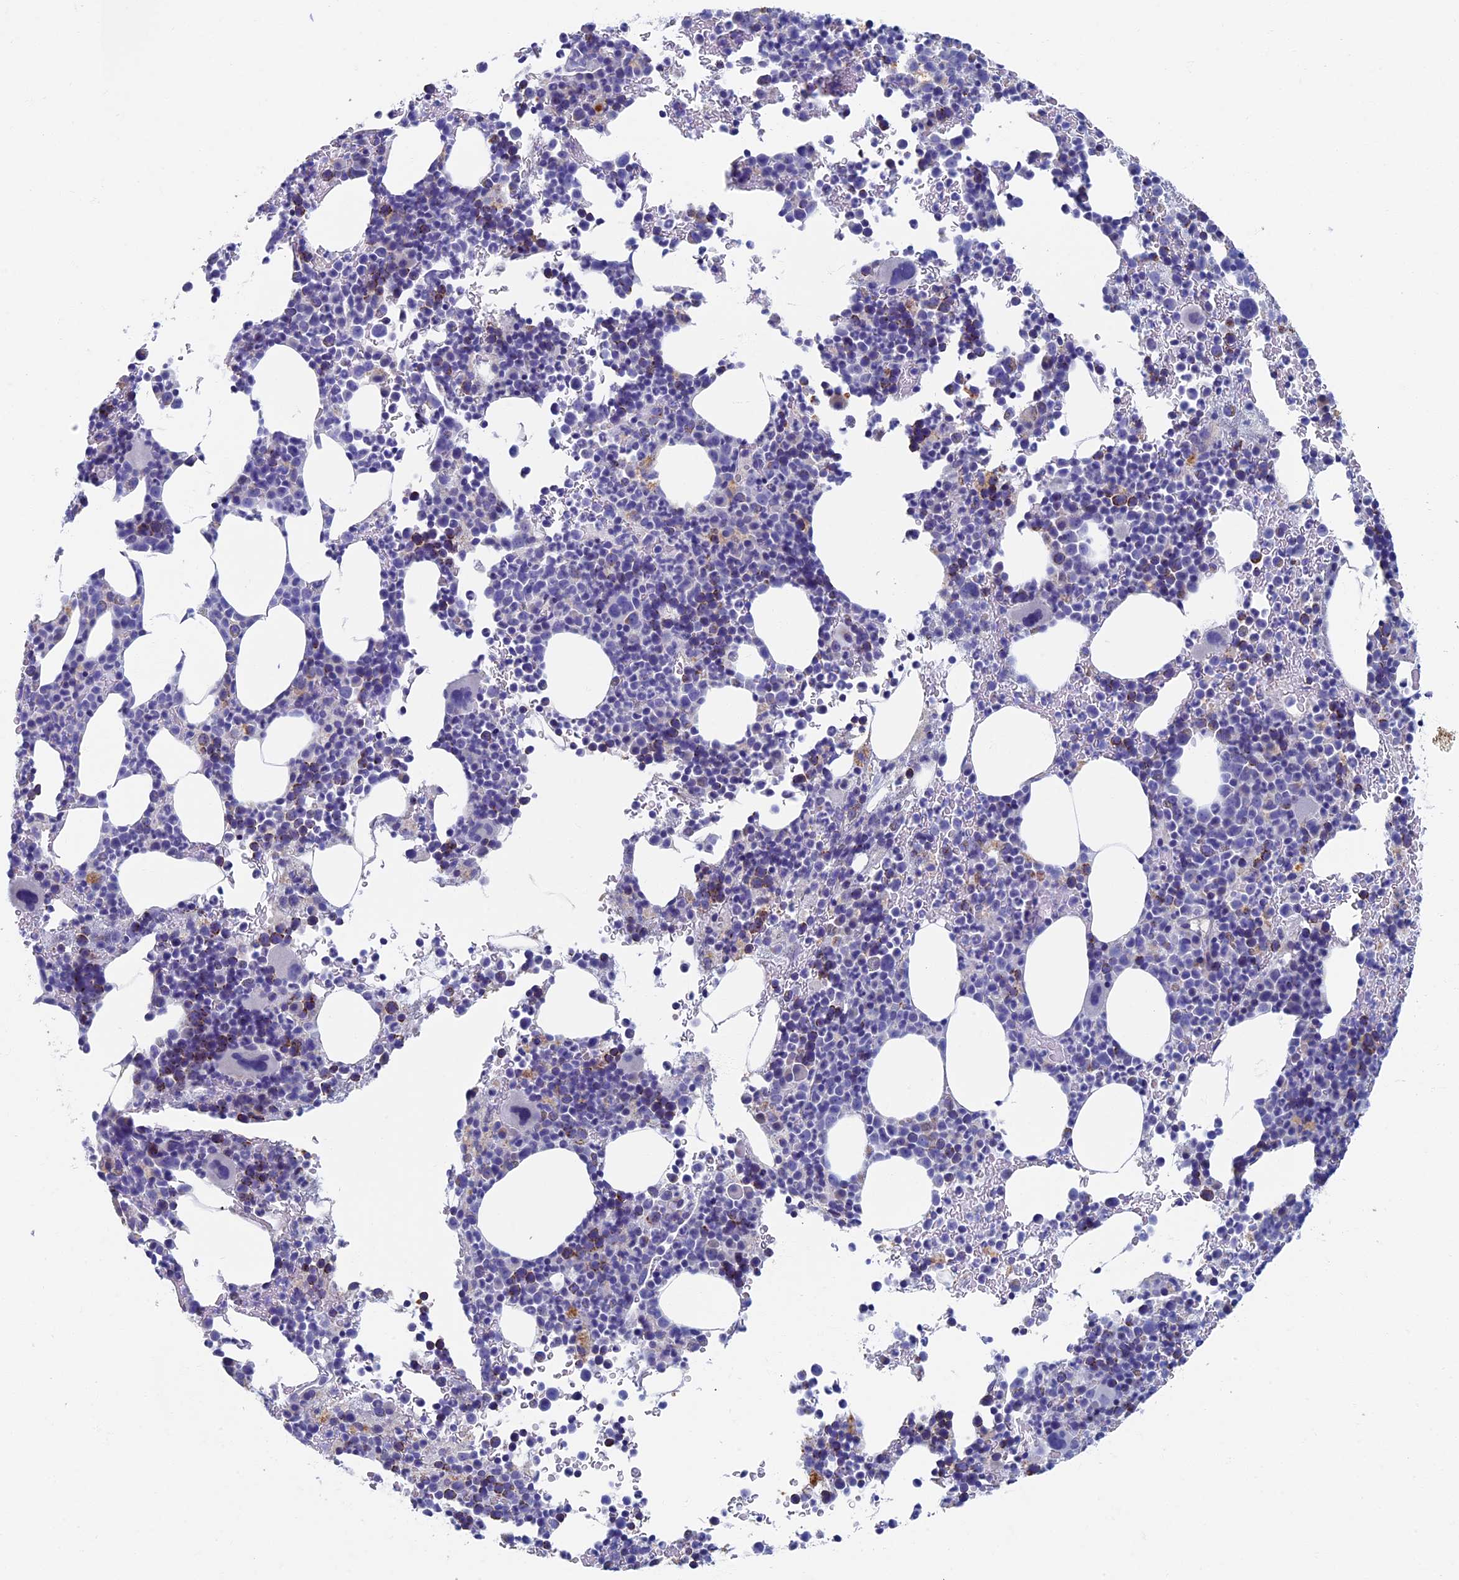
{"staining": {"intensity": "moderate", "quantity": "<25%", "location": "cytoplasmic/membranous"}, "tissue": "bone marrow", "cell_type": "Hematopoietic cells", "image_type": "normal", "snomed": [{"axis": "morphology", "description": "Normal tissue, NOS"}, {"axis": "topography", "description": "Bone marrow"}], "caption": "Approximately <25% of hematopoietic cells in normal bone marrow reveal moderate cytoplasmic/membranous protein expression as visualized by brown immunohistochemical staining.", "gene": "OAT", "patient": {"sex": "female", "age": 82}}